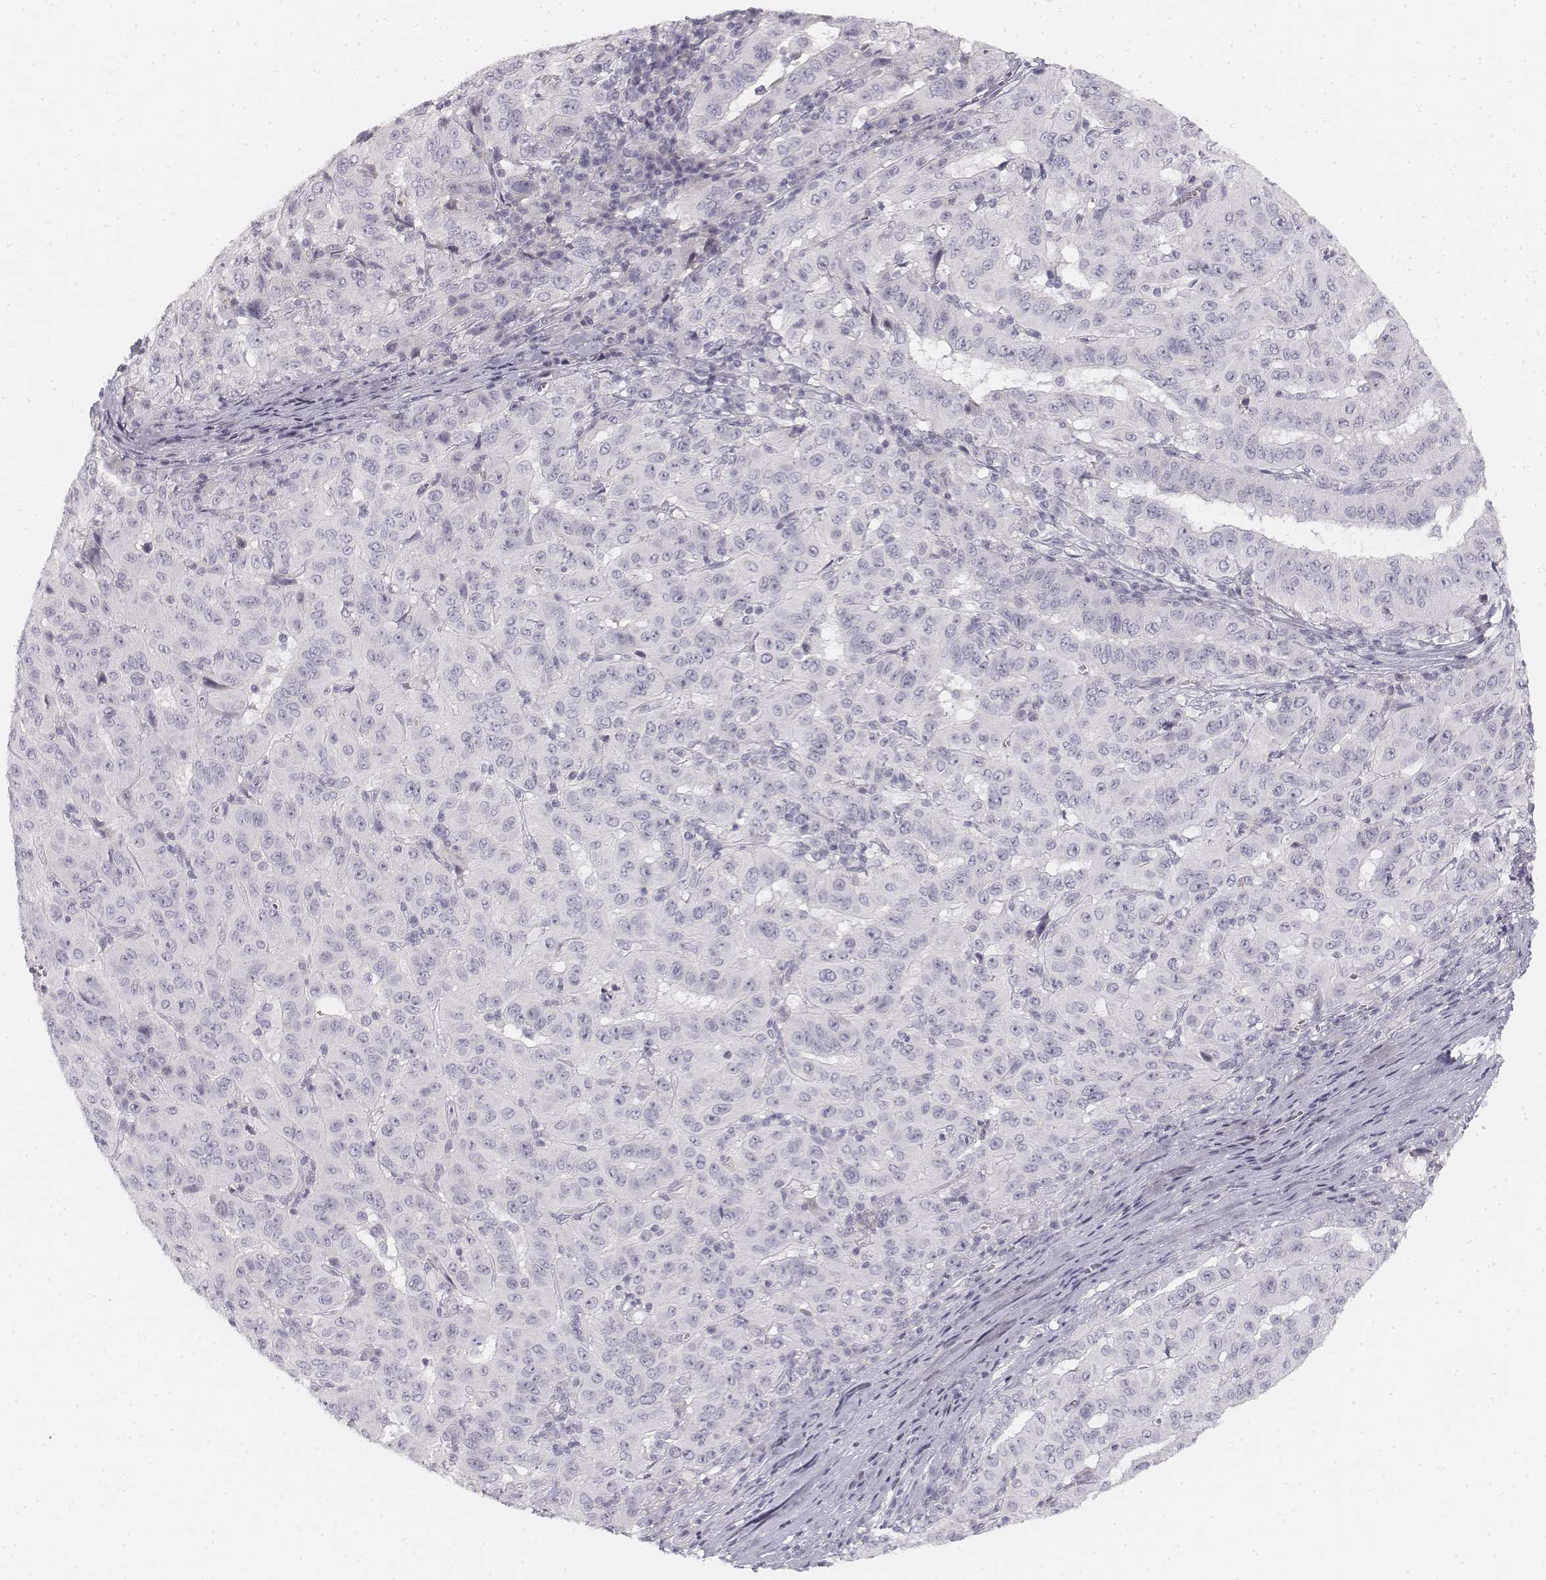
{"staining": {"intensity": "negative", "quantity": "none", "location": "none"}, "tissue": "pancreatic cancer", "cell_type": "Tumor cells", "image_type": "cancer", "snomed": [{"axis": "morphology", "description": "Adenocarcinoma, NOS"}, {"axis": "topography", "description": "Pancreas"}], "caption": "Immunohistochemical staining of pancreatic adenocarcinoma demonstrates no significant positivity in tumor cells.", "gene": "DSG4", "patient": {"sex": "male", "age": 63}}